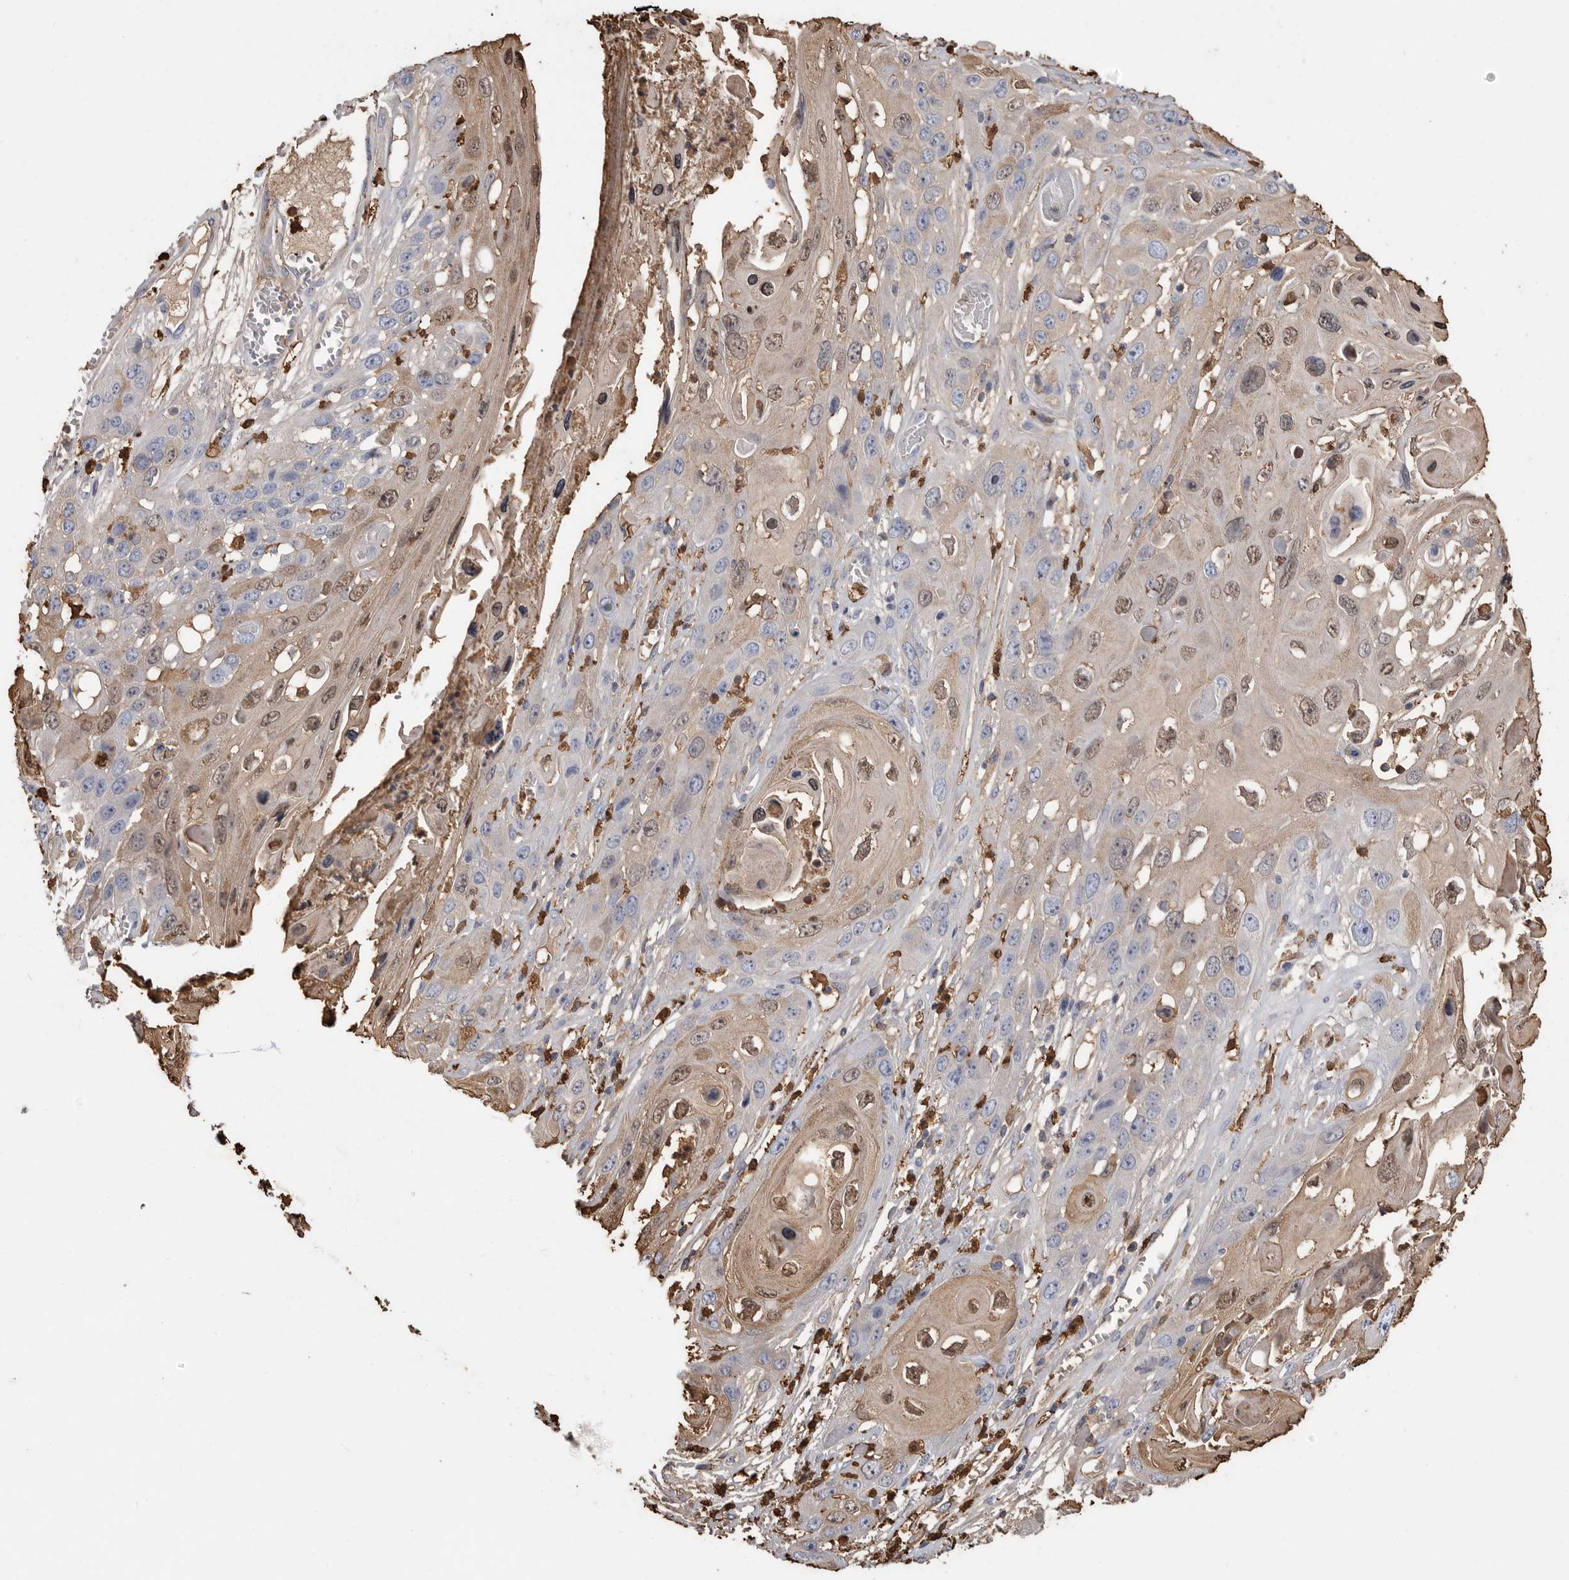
{"staining": {"intensity": "moderate", "quantity": "<25%", "location": "nuclear"}, "tissue": "skin cancer", "cell_type": "Tumor cells", "image_type": "cancer", "snomed": [{"axis": "morphology", "description": "Squamous cell carcinoma, NOS"}, {"axis": "topography", "description": "Skin"}], "caption": "Immunohistochemical staining of human skin cancer (squamous cell carcinoma) shows moderate nuclear protein expression in about <25% of tumor cells. Using DAB (brown) and hematoxylin (blue) stains, captured at high magnification using brightfield microscopy.", "gene": "CYB561D1", "patient": {"sex": "male", "age": 55}}